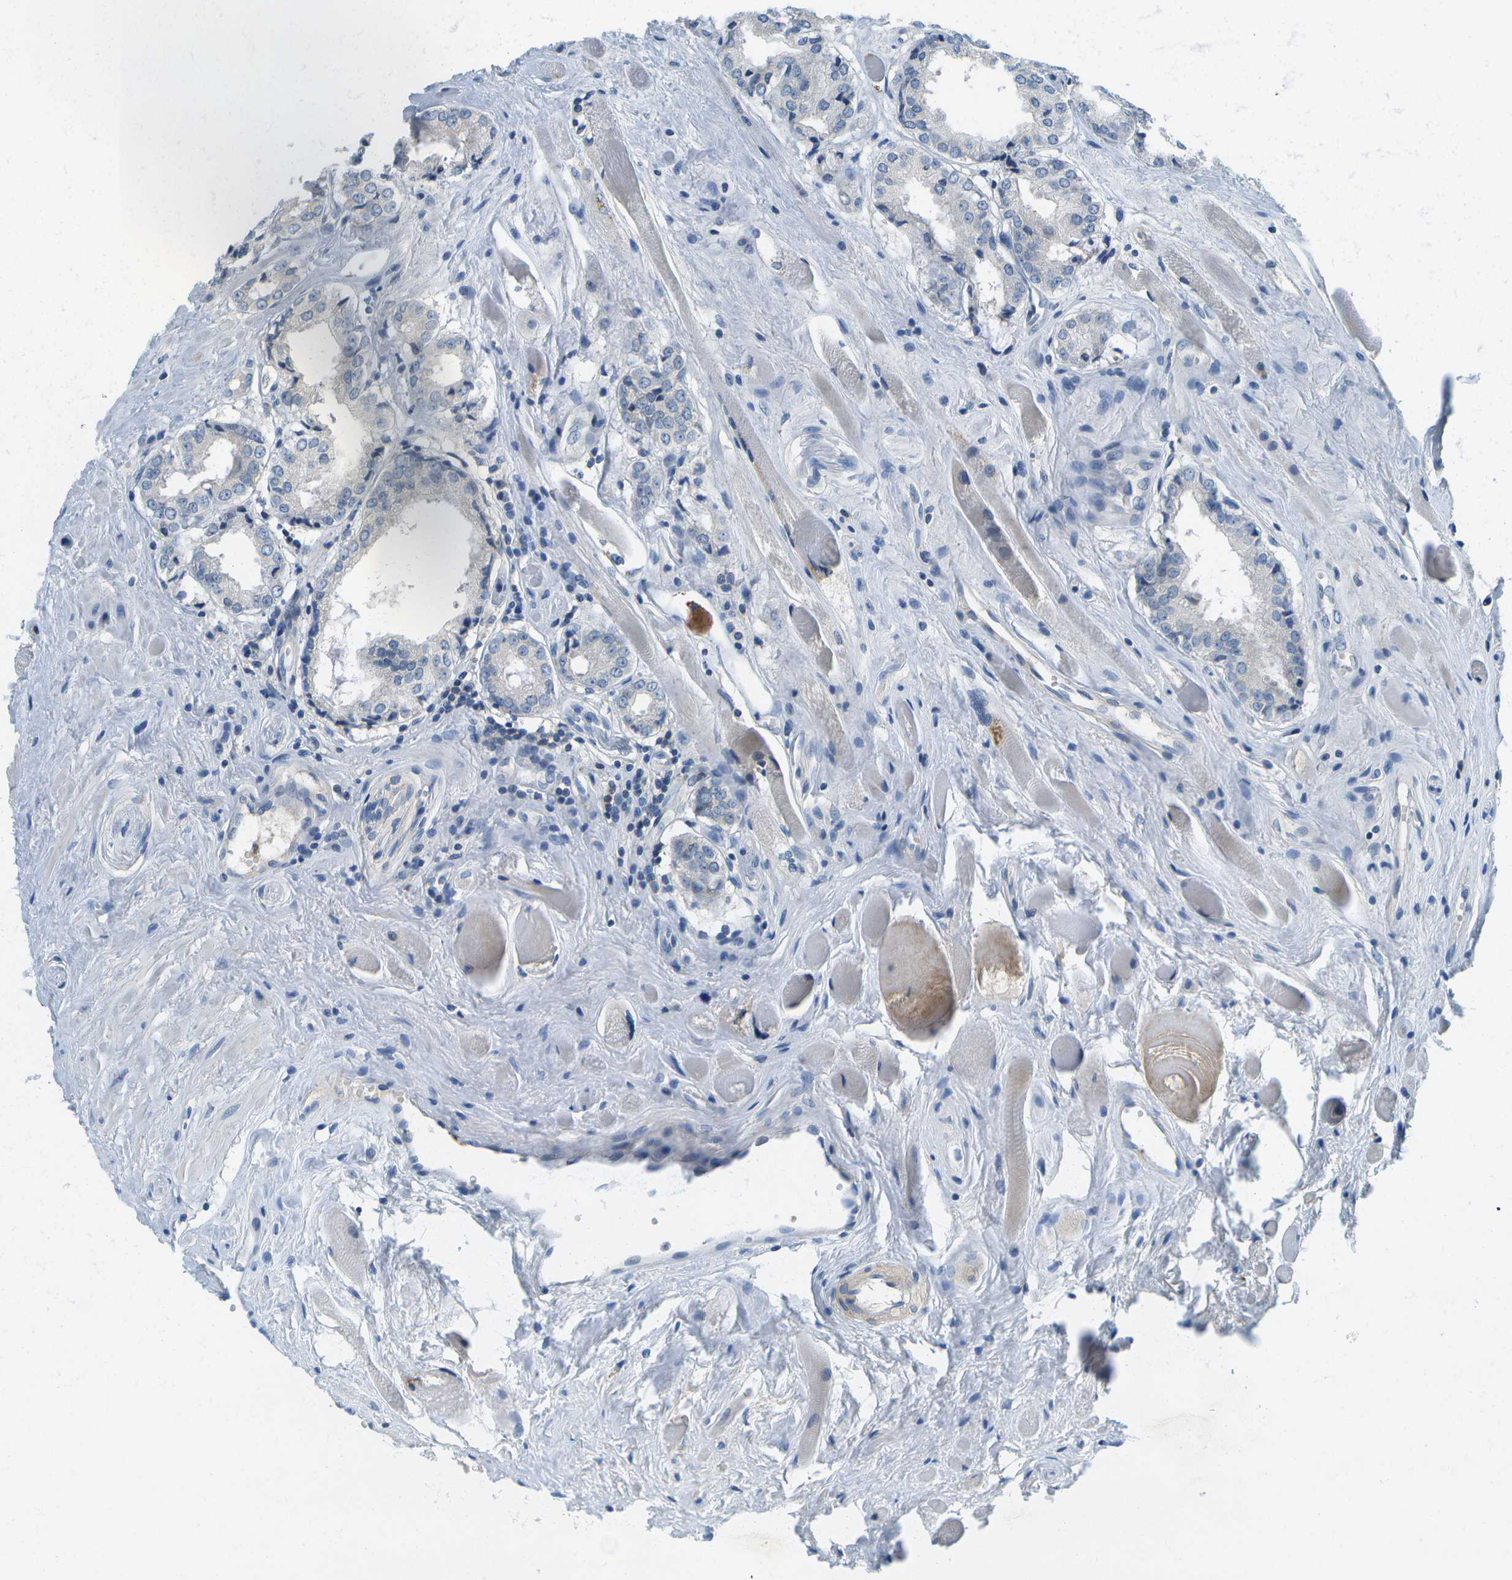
{"staining": {"intensity": "negative", "quantity": "none", "location": "none"}, "tissue": "prostate cancer", "cell_type": "Tumor cells", "image_type": "cancer", "snomed": [{"axis": "morphology", "description": "Adenocarcinoma, Low grade"}, {"axis": "topography", "description": "Prostate"}], "caption": "This is a histopathology image of immunohistochemistry staining of low-grade adenocarcinoma (prostate), which shows no positivity in tumor cells. Nuclei are stained in blue.", "gene": "RASGRP2", "patient": {"sex": "male", "age": 57}}